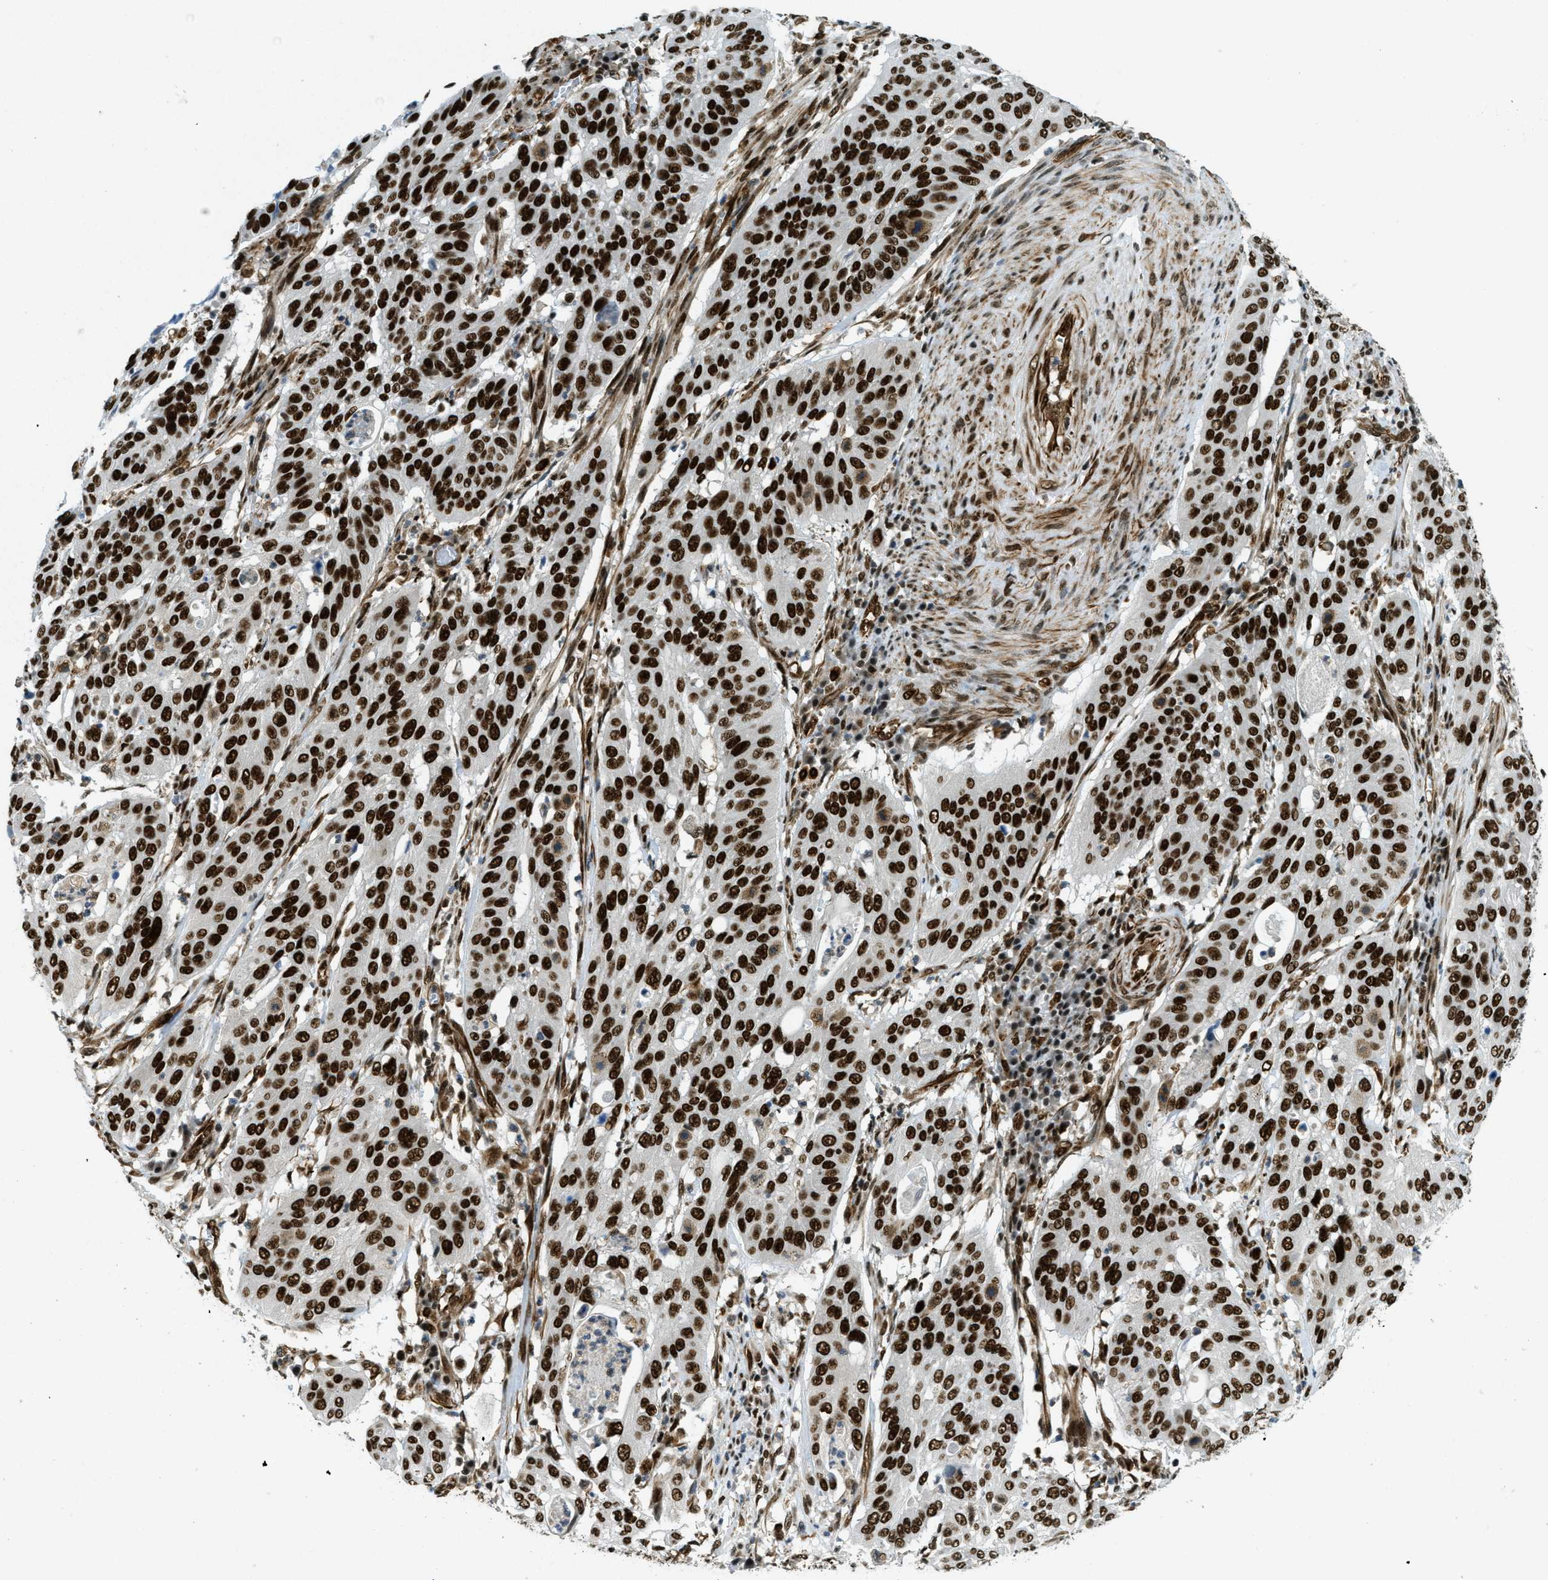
{"staining": {"intensity": "strong", "quantity": ">75%", "location": "nuclear"}, "tissue": "cervical cancer", "cell_type": "Tumor cells", "image_type": "cancer", "snomed": [{"axis": "morphology", "description": "Normal tissue, NOS"}, {"axis": "morphology", "description": "Squamous cell carcinoma, NOS"}, {"axis": "topography", "description": "Cervix"}], "caption": "Cervical cancer (squamous cell carcinoma) stained with immunohistochemistry displays strong nuclear expression in approximately >75% of tumor cells.", "gene": "ZFR", "patient": {"sex": "female", "age": 39}}